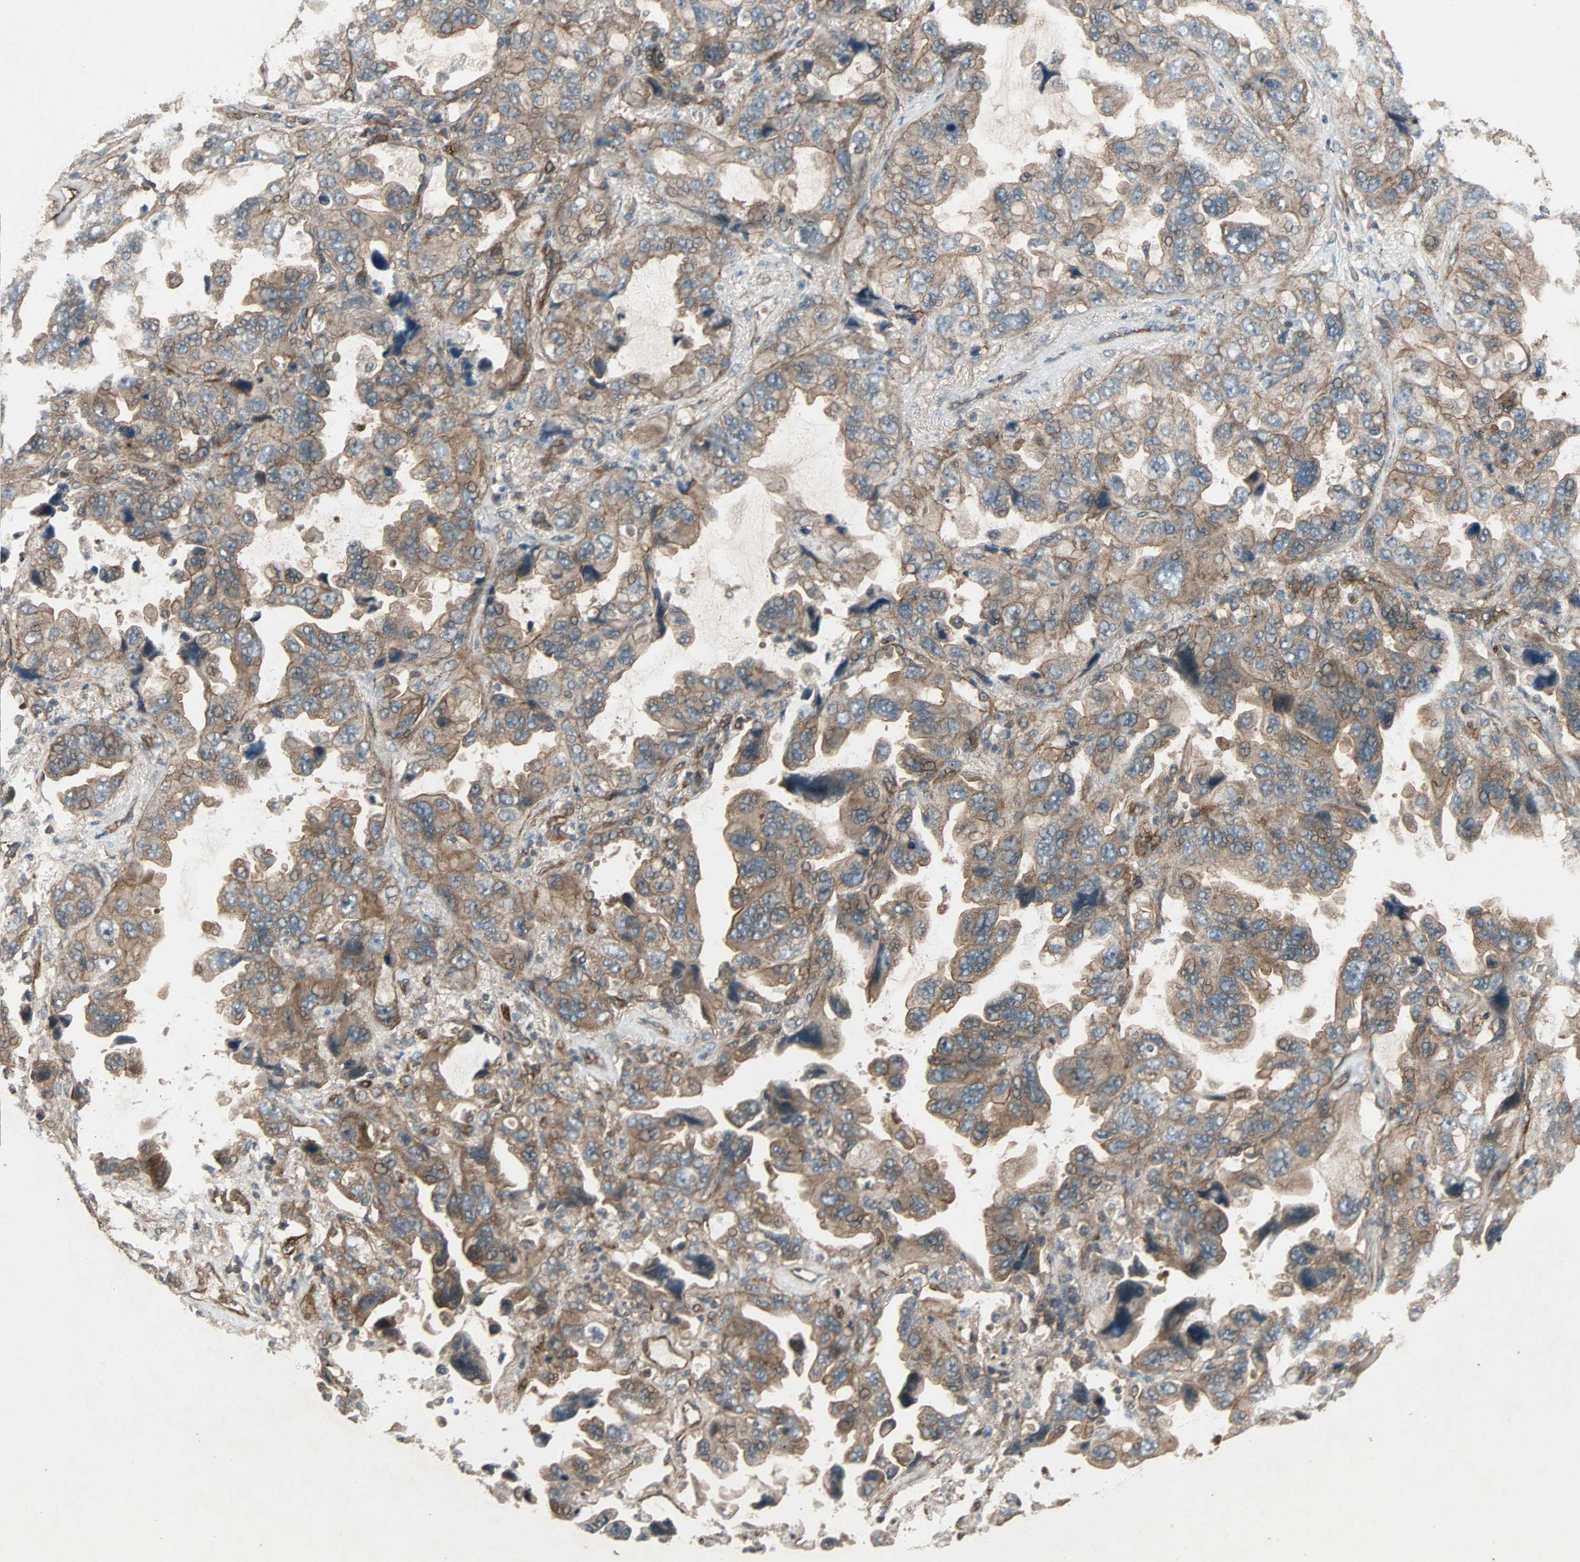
{"staining": {"intensity": "moderate", "quantity": ">75%", "location": "cytoplasmic/membranous"}, "tissue": "lung cancer", "cell_type": "Tumor cells", "image_type": "cancer", "snomed": [{"axis": "morphology", "description": "Squamous cell carcinoma, NOS"}, {"axis": "topography", "description": "Lung"}], "caption": "Squamous cell carcinoma (lung) was stained to show a protein in brown. There is medium levels of moderate cytoplasmic/membranous expression in approximately >75% of tumor cells.", "gene": "GCK", "patient": {"sex": "female", "age": 73}}